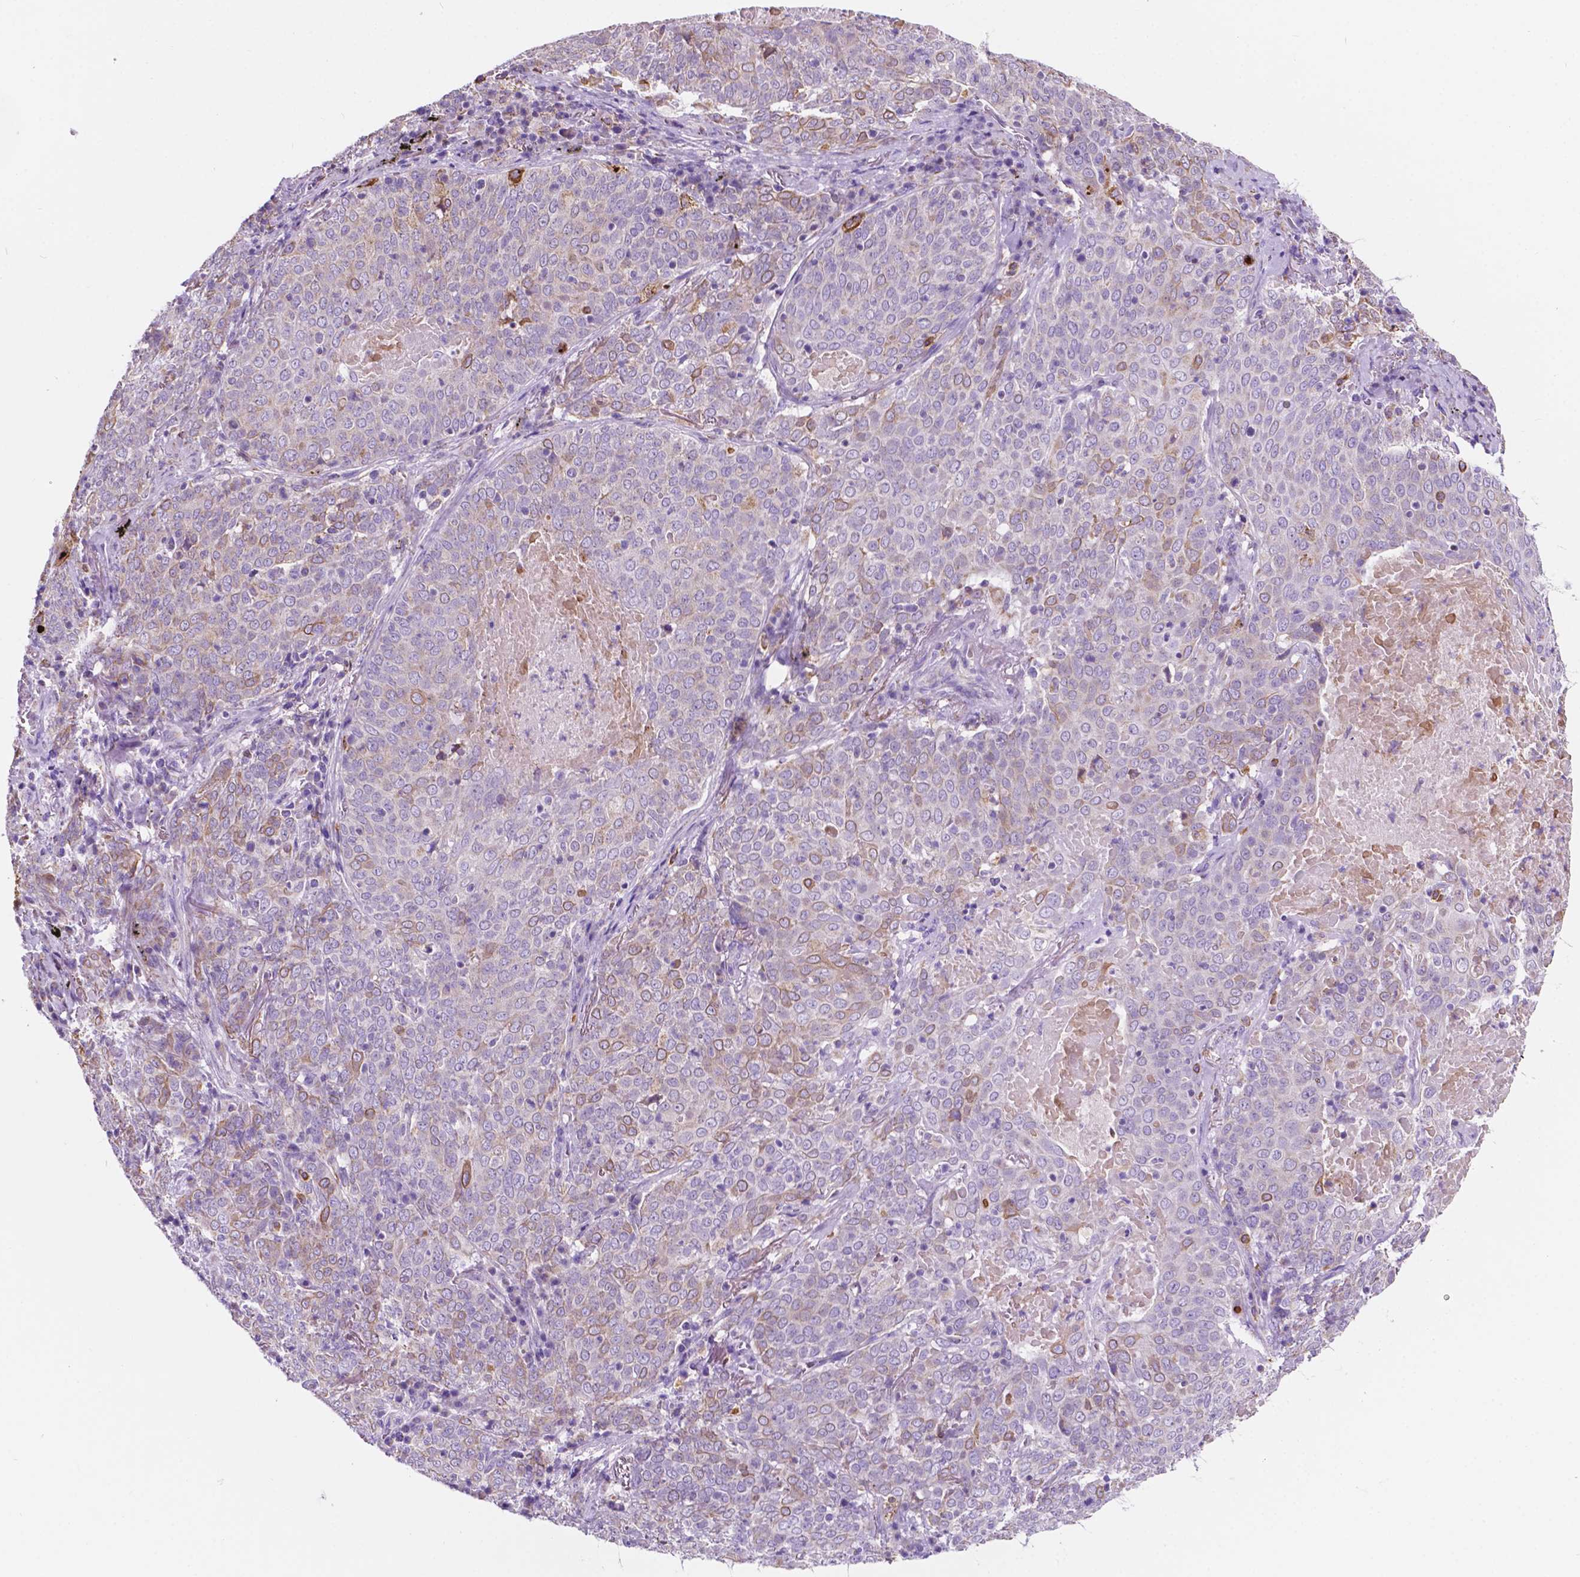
{"staining": {"intensity": "moderate", "quantity": "<25%", "location": "cytoplasmic/membranous"}, "tissue": "lung cancer", "cell_type": "Tumor cells", "image_type": "cancer", "snomed": [{"axis": "morphology", "description": "Squamous cell carcinoma, NOS"}, {"axis": "topography", "description": "Lung"}], "caption": "Protein expression analysis of lung cancer (squamous cell carcinoma) shows moderate cytoplasmic/membranous expression in about <25% of tumor cells.", "gene": "TRPV5", "patient": {"sex": "male", "age": 82}}